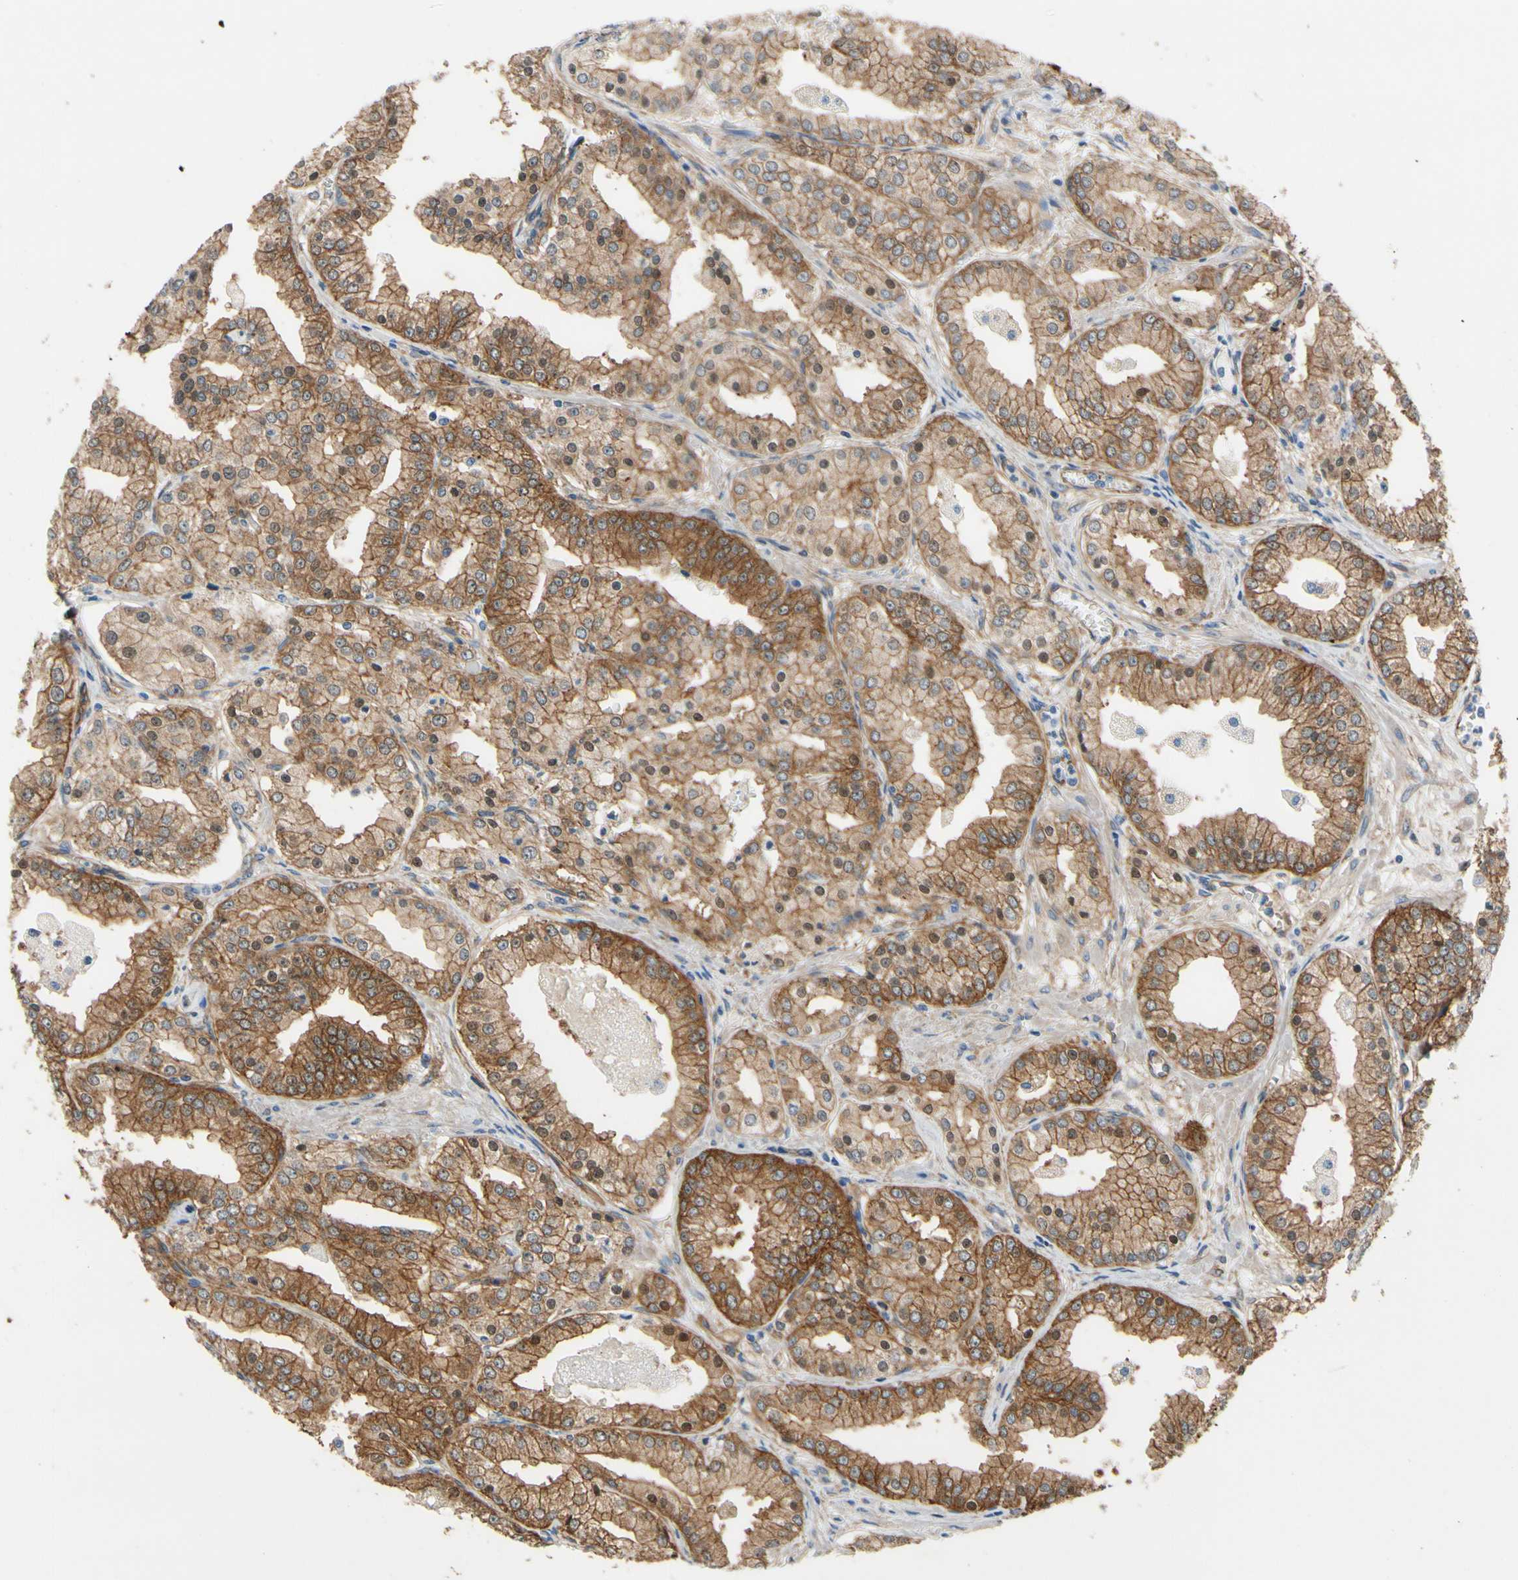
{"staining": {"intensity": "moderate", "quantity": ">75%", "location": "cytoplasmic/membranous"}, "tissue": "prostate cancer", "cell_type": "Tumor cells", "image_type": "cancer", "snomed": [{"axis": "morphology", "description": "Adenocarcinoma, High grade"}, {"axis": "topography", "description": "Prostate"}], "caption": "A histopathology image of human adenocarcinoma (high-grade) (prostate) stained for a protein reveals moderate cytoplasmic/membranous brown staining in tumor cells. The staining was performed using DAB, with brown indicating positive protein expression. Nuclei are stained blue with hematoxylin.", "gene": "CTTNBP2", "patient": {"sex": "male", "age": 61}}